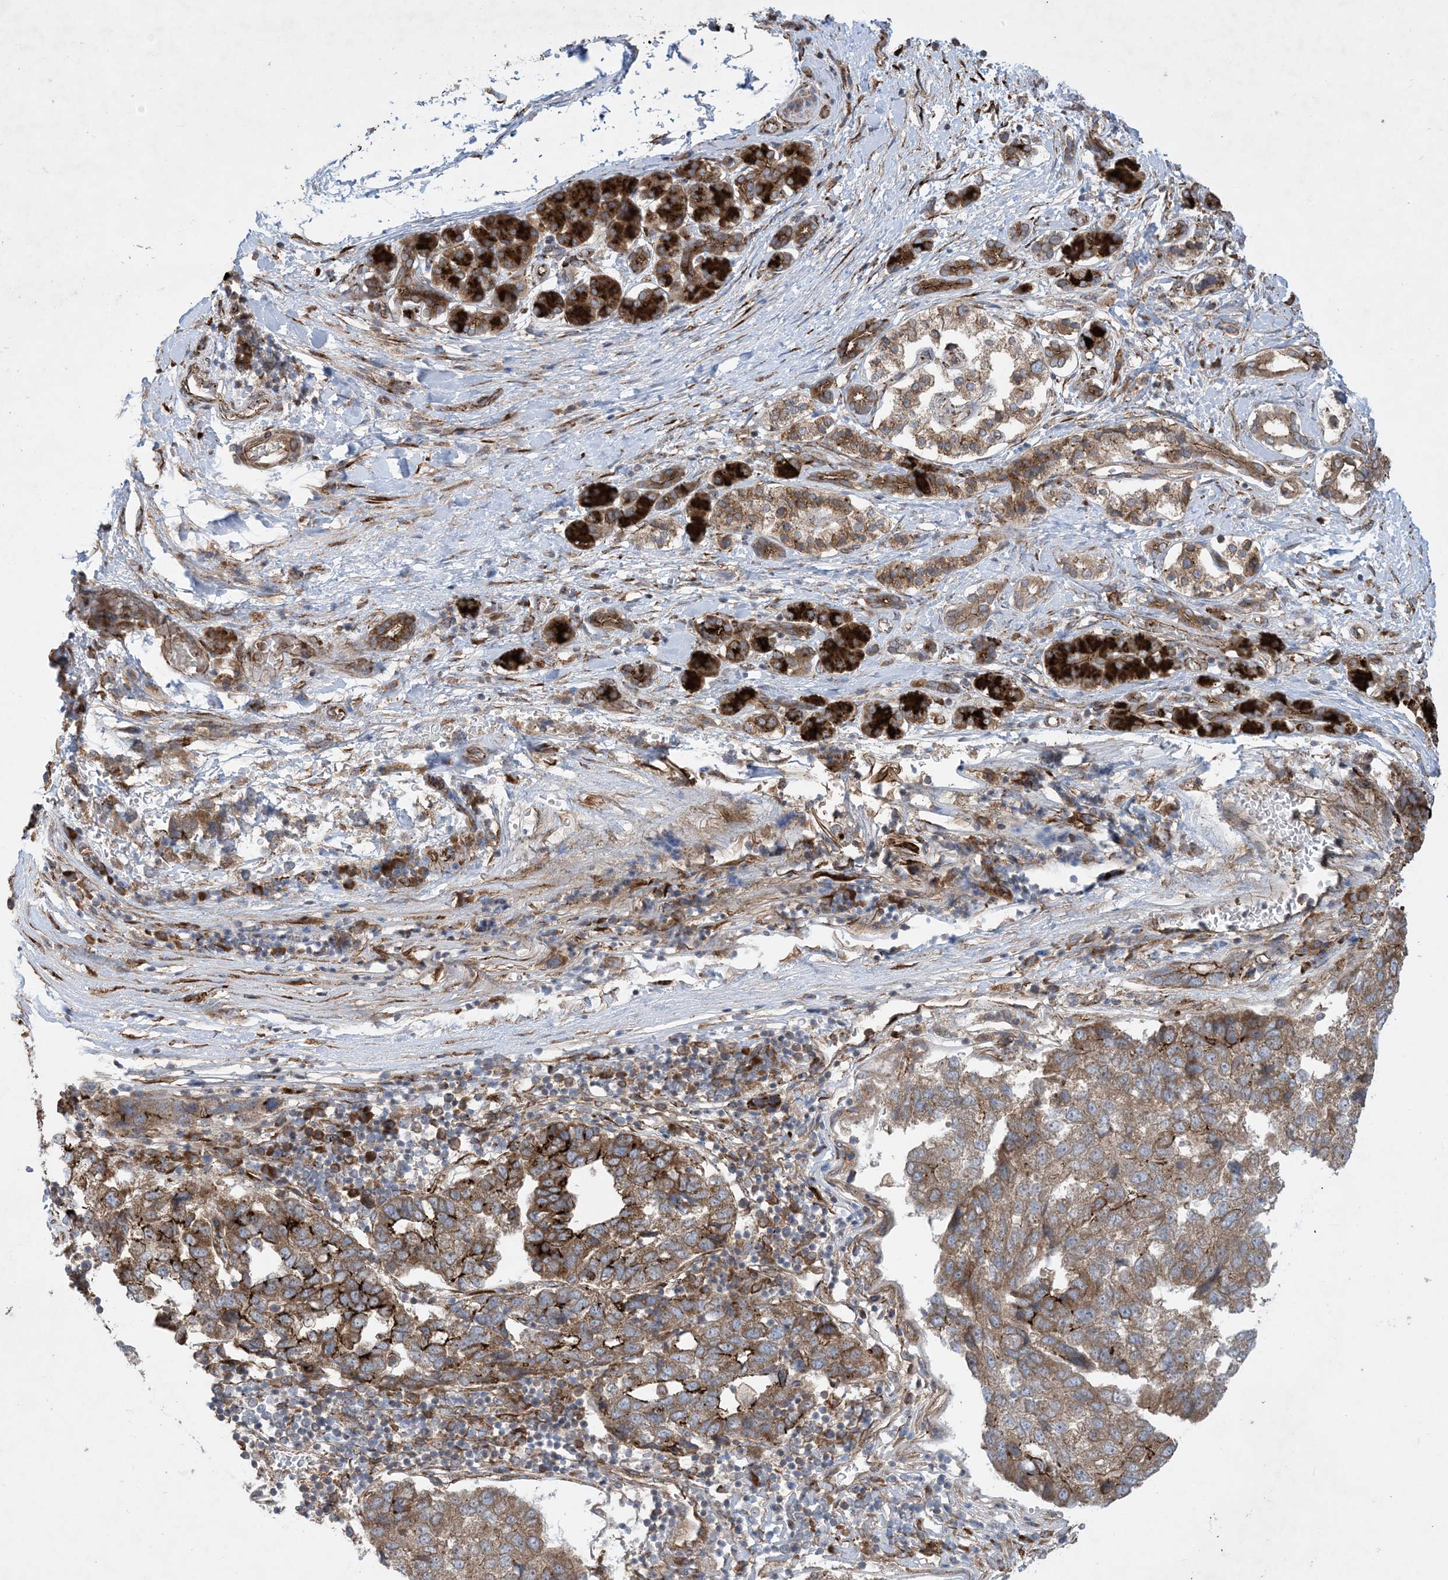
{"staining": {"intensity": "strong", "quantity": "<25%", "location": "cytoplasmic/membranous"}, "tissue": "pancreatic cancer", "cell_type": "Tumor cells", "image_type": "cancer", "snomed": [{"axis": "morphology", "description": "Adenocarcinoma, NOS"}, {"axis": "topography", "description": "Pancreas"}], "caption": "Immunohistochemistry of human pancreatic adenocarcinoma exhibits medium levels of strong cytoplasmic/membranous positivity in about <25% of tumor cells.", "gene": "OTOP1", "patient": {"sex": "female", "age": 61}}